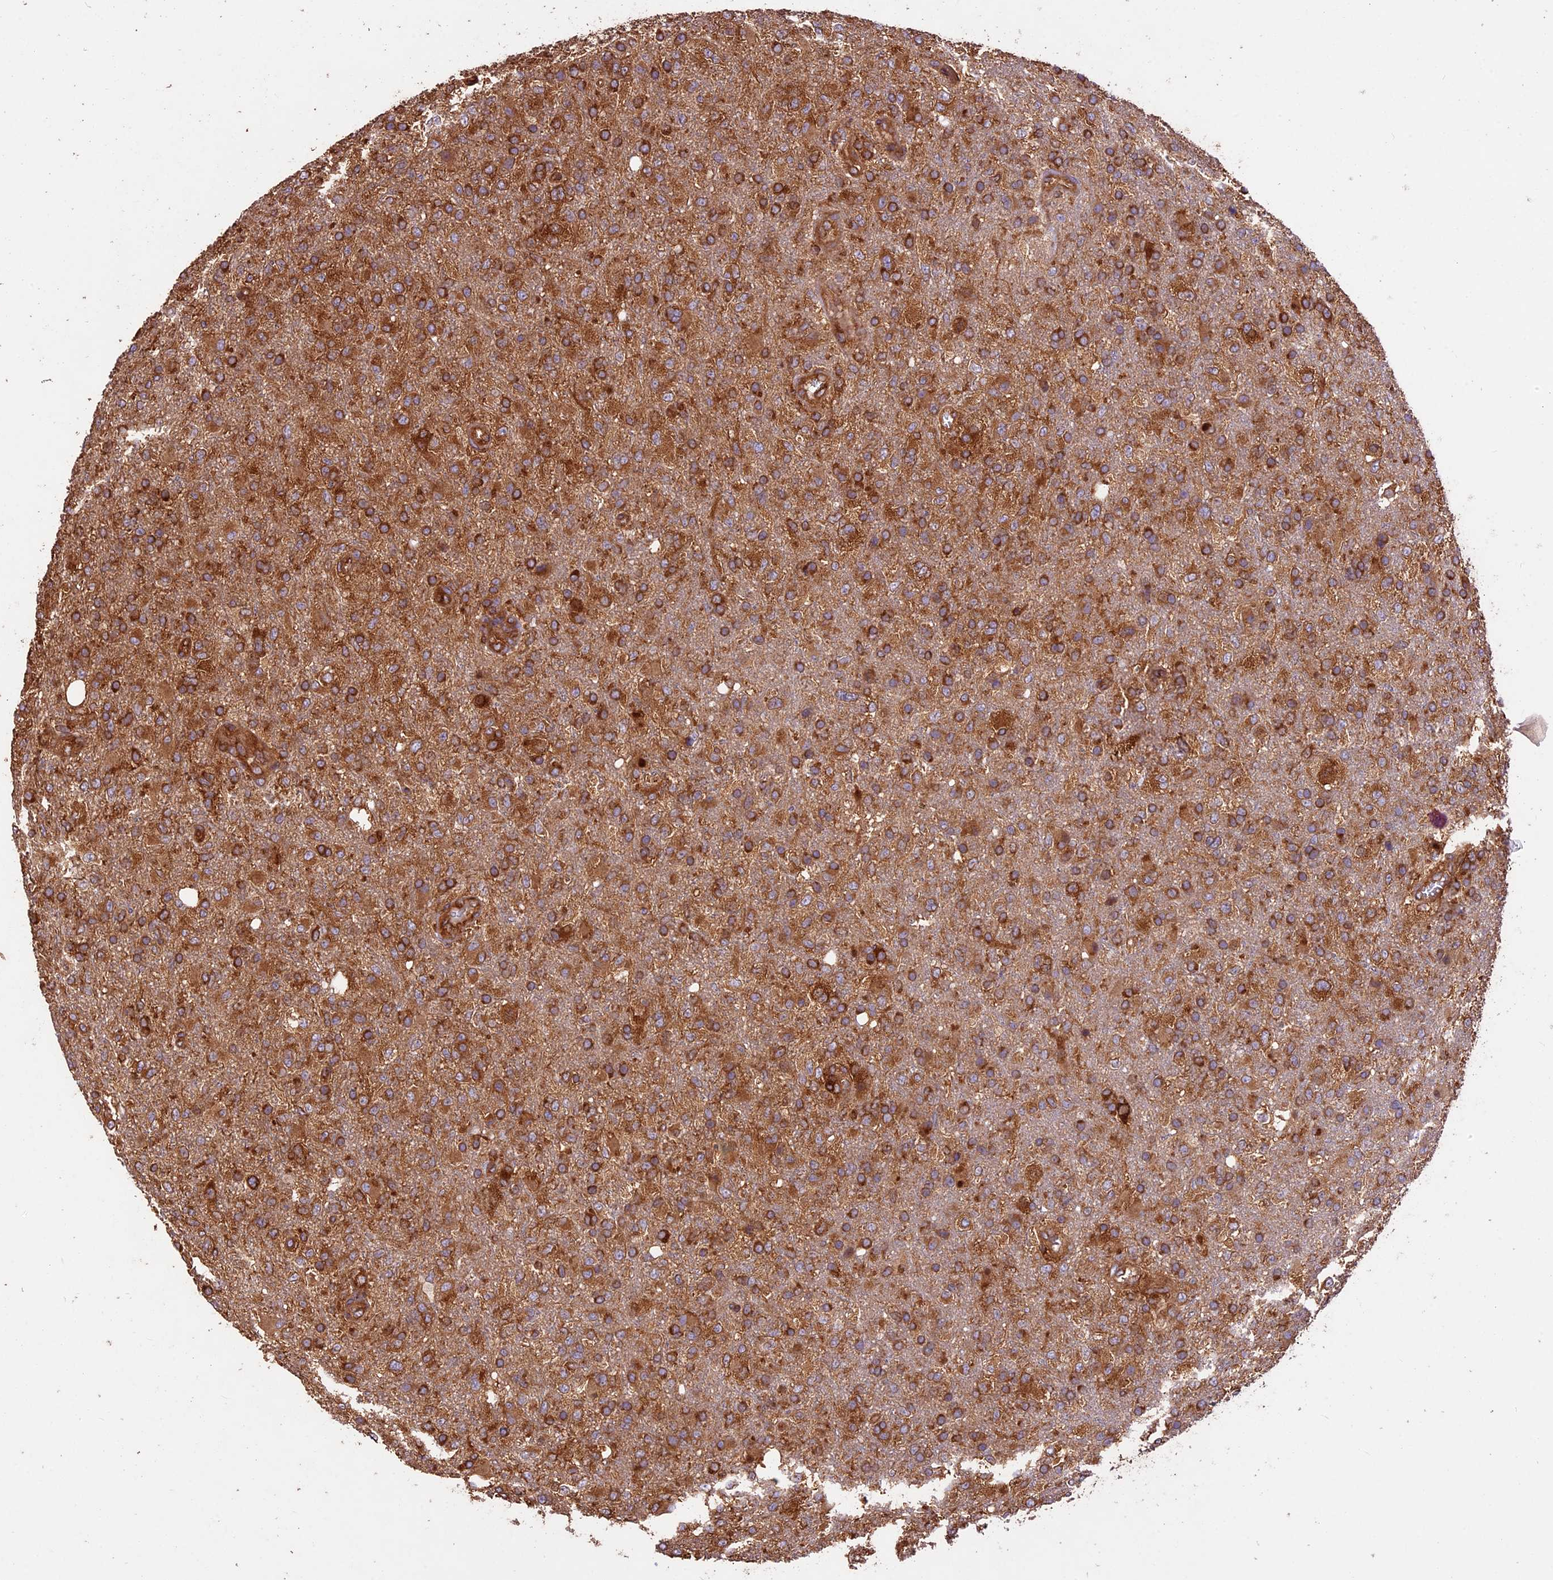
{"staining": {"intensity": "strong", "quantity": ">75%", "location": "cytoplasmic/membranous"}, "tissue": "glioma", "cell_type": "Tumor cells", "image_type": "cancer", "snomed": [{"axis": "morphology", "description": "Glioma, malignant, High grade"}, {"axis": "topography", "description": "Brain"}], "caption": "IHC image of neoplastic tissue: malignant glioma (high-grade) stained using immunohistochemistry (IHC) reveals high levels of strong protein expression localized specifically in the cytoplasmic/membranous of tumor cells, appearing as a cytoplasmic/membranous brown color.", "gene": "KARS1", "patient": {"sex": "female", "age": 74}}